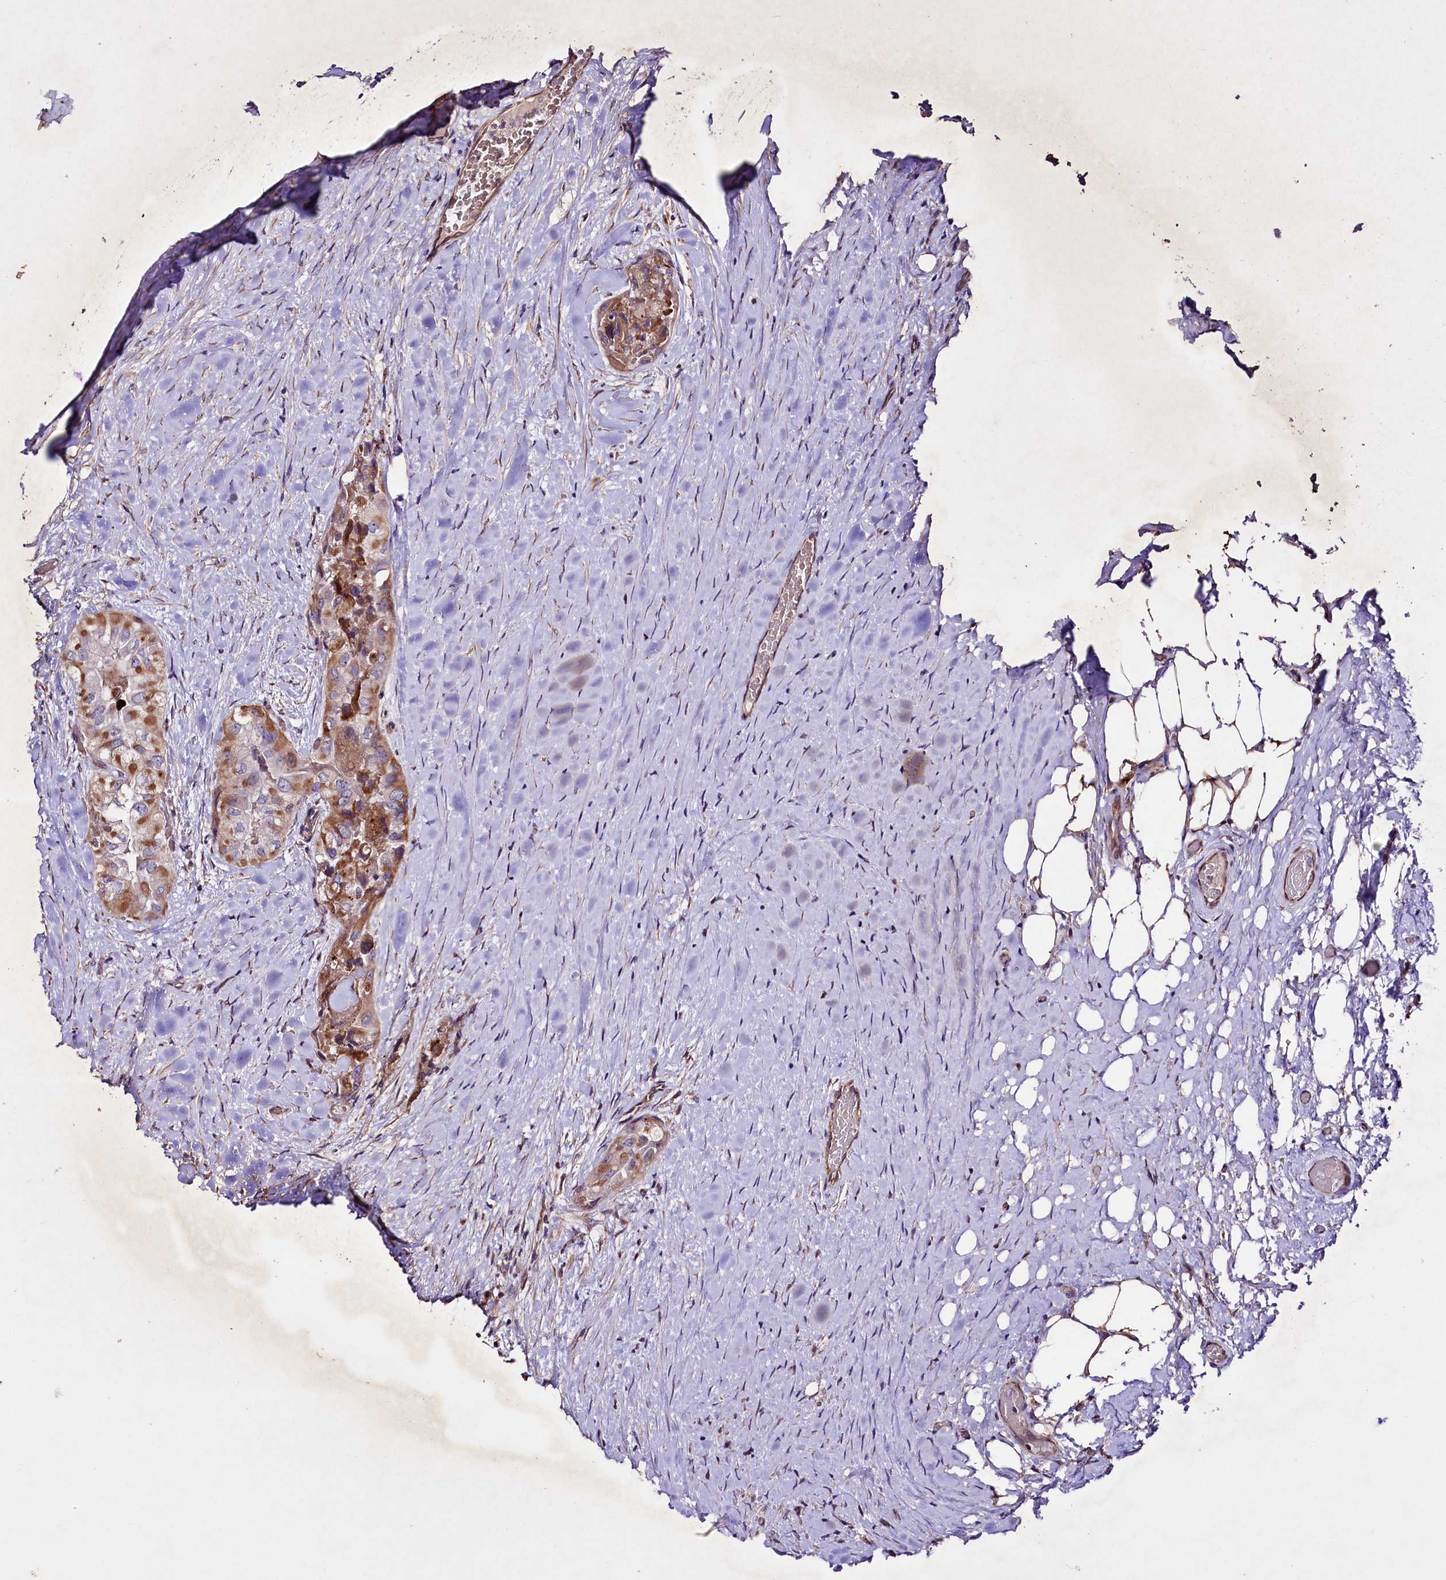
{"staining": {"intensity": "moderate", "quantity": ">75%", "location": "cytoplasmic/membranous"}, "tissue": "thyroid cancer", "cell_type": "Tumor cells", "image_type": "cancer", "snomed": [{"axis": "morphology", "description": "Papillary adenocarcinoma, NOS"}, {"axis": "topography", "description": "Thyroid gland"}], "caption": "Immunohistochemistry (IHC) of human thyroid cancer (papillary adenocarcinoma) reveals medium levels of moderate cytoplasmic/membranous expression in approximately >75% of tumor cells.", "gene": "SLC7A1", "patient": {"sex": "female", "age": 59}}